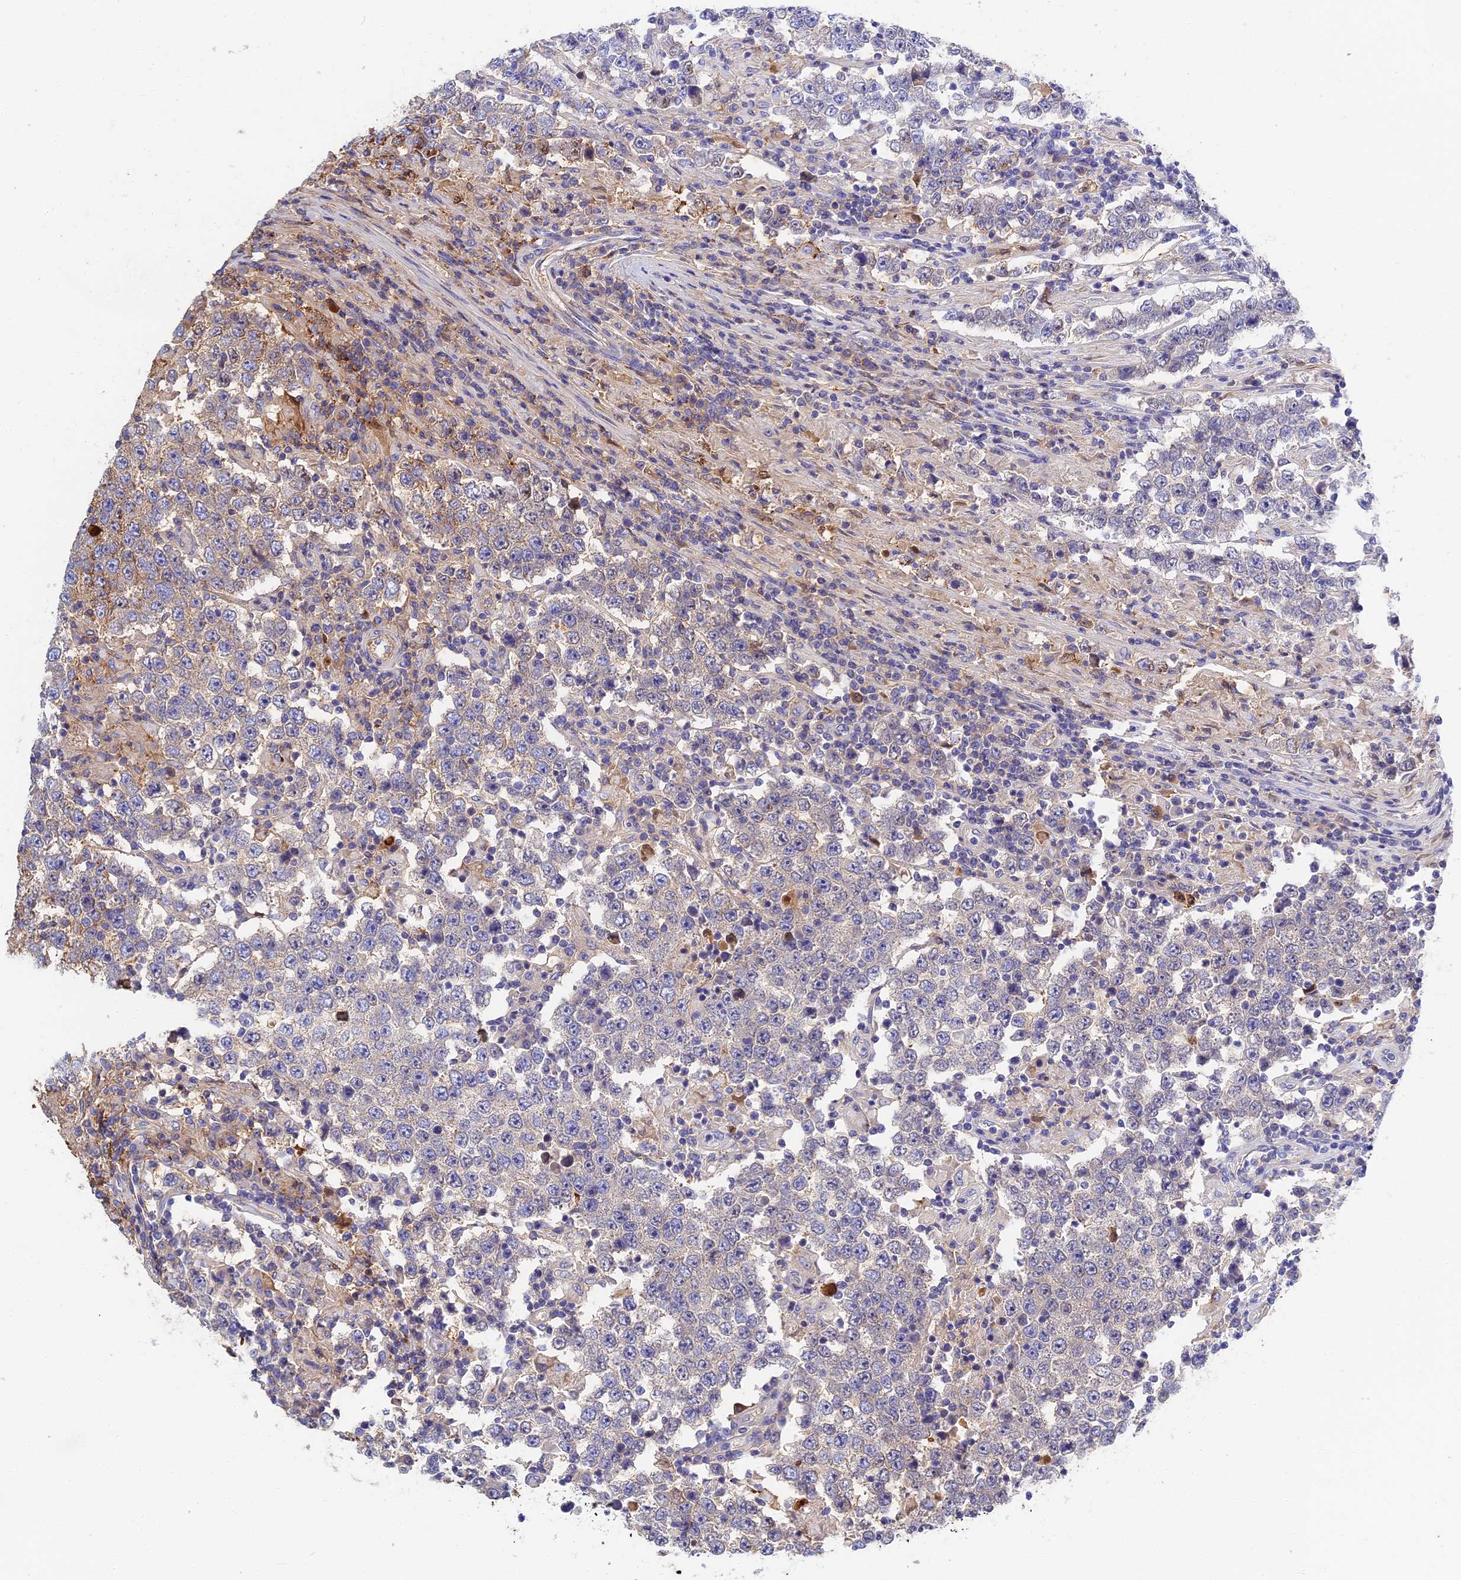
{"staining": {"intensity": "negative", "quantity": "none", "location": "none"}, "tissue": "testis cancer", "cell_type": "Tumor cells", "image_type": "cancer", "snomed": [{"axis": "morphology", "description": "Normal tissue, NOS"}, {"axis": "morphology", "description": "Urothelial carcinoma, High grade"}, {"axis": "morphology", "description": "Seminoma, NOS"}, {"axis": "morphology", "description": "Carcinoma, Embryonal, NOS"}, {"axis": "topography", "description": "Urinary bladder"}, {"axis": "topography", "description": "Testis"}], "caption": "A high-resolution photomicrograph shows immunohistochemistry staining of embryonal carcinoma (testis), which exhibits no significant expression in tumor cells.", "gene": "ITIH1", "patient": {"sex": "male", "age": 41}}